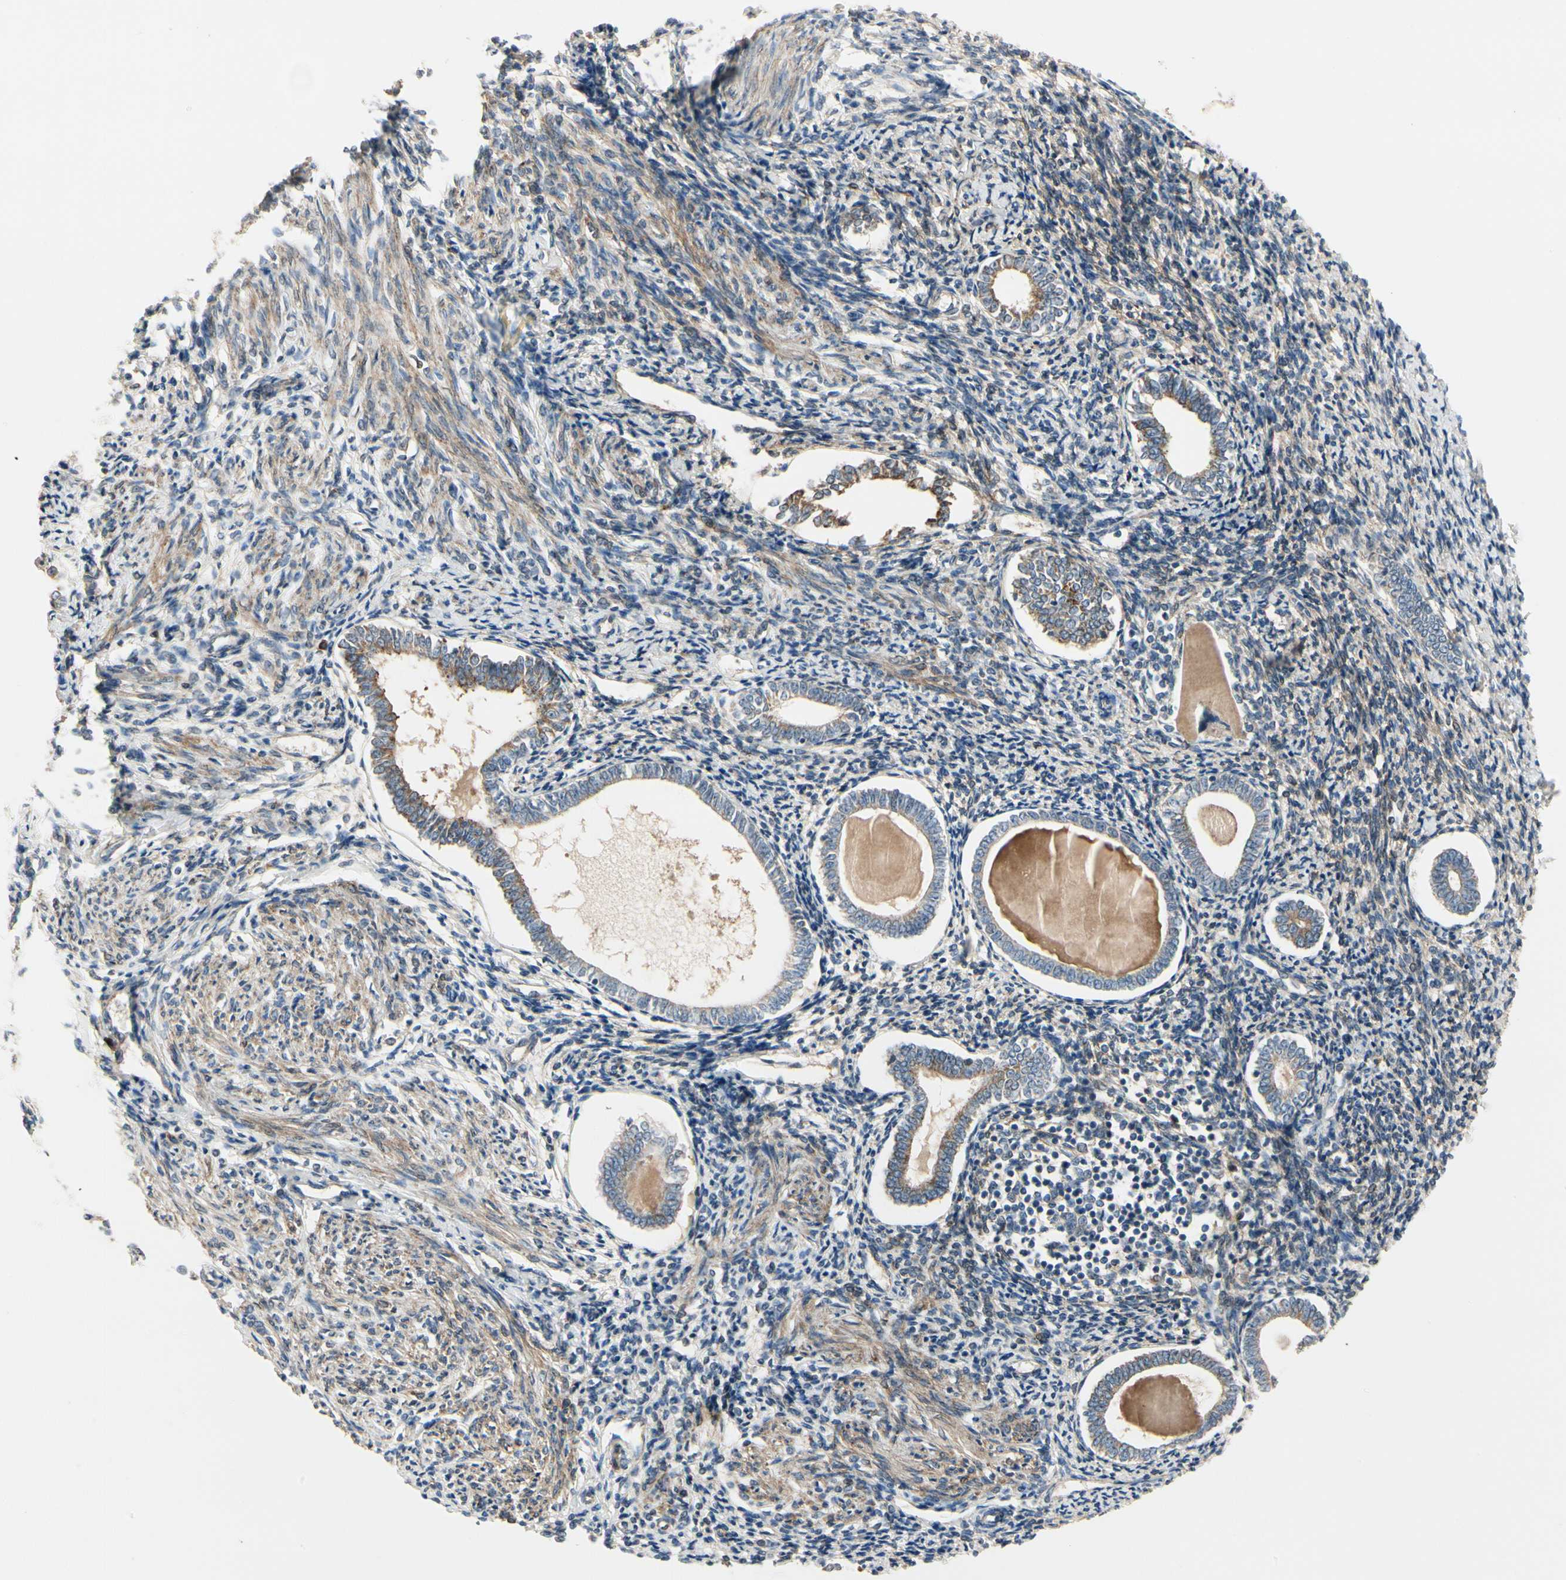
{"staining": {"intensity": "weak", "quantity": "<25%", "location": "cytoplasmic/membranous"}, "tissue": "endometrium", "cell_type": "Cells in endometrial stroma", "image_type": "normal", "snomed": [{"axis": "morphology", "description": "Normal tissue, NOS"}, {"axis": "topography", "description": "Endometrium"}], "caption": "Histopathology image shows no protein expression in cells in endometrial stroma of unremarkable endometrium.", "gene": "CGREF1", "patient": {"sex": "female", "age": 71}}